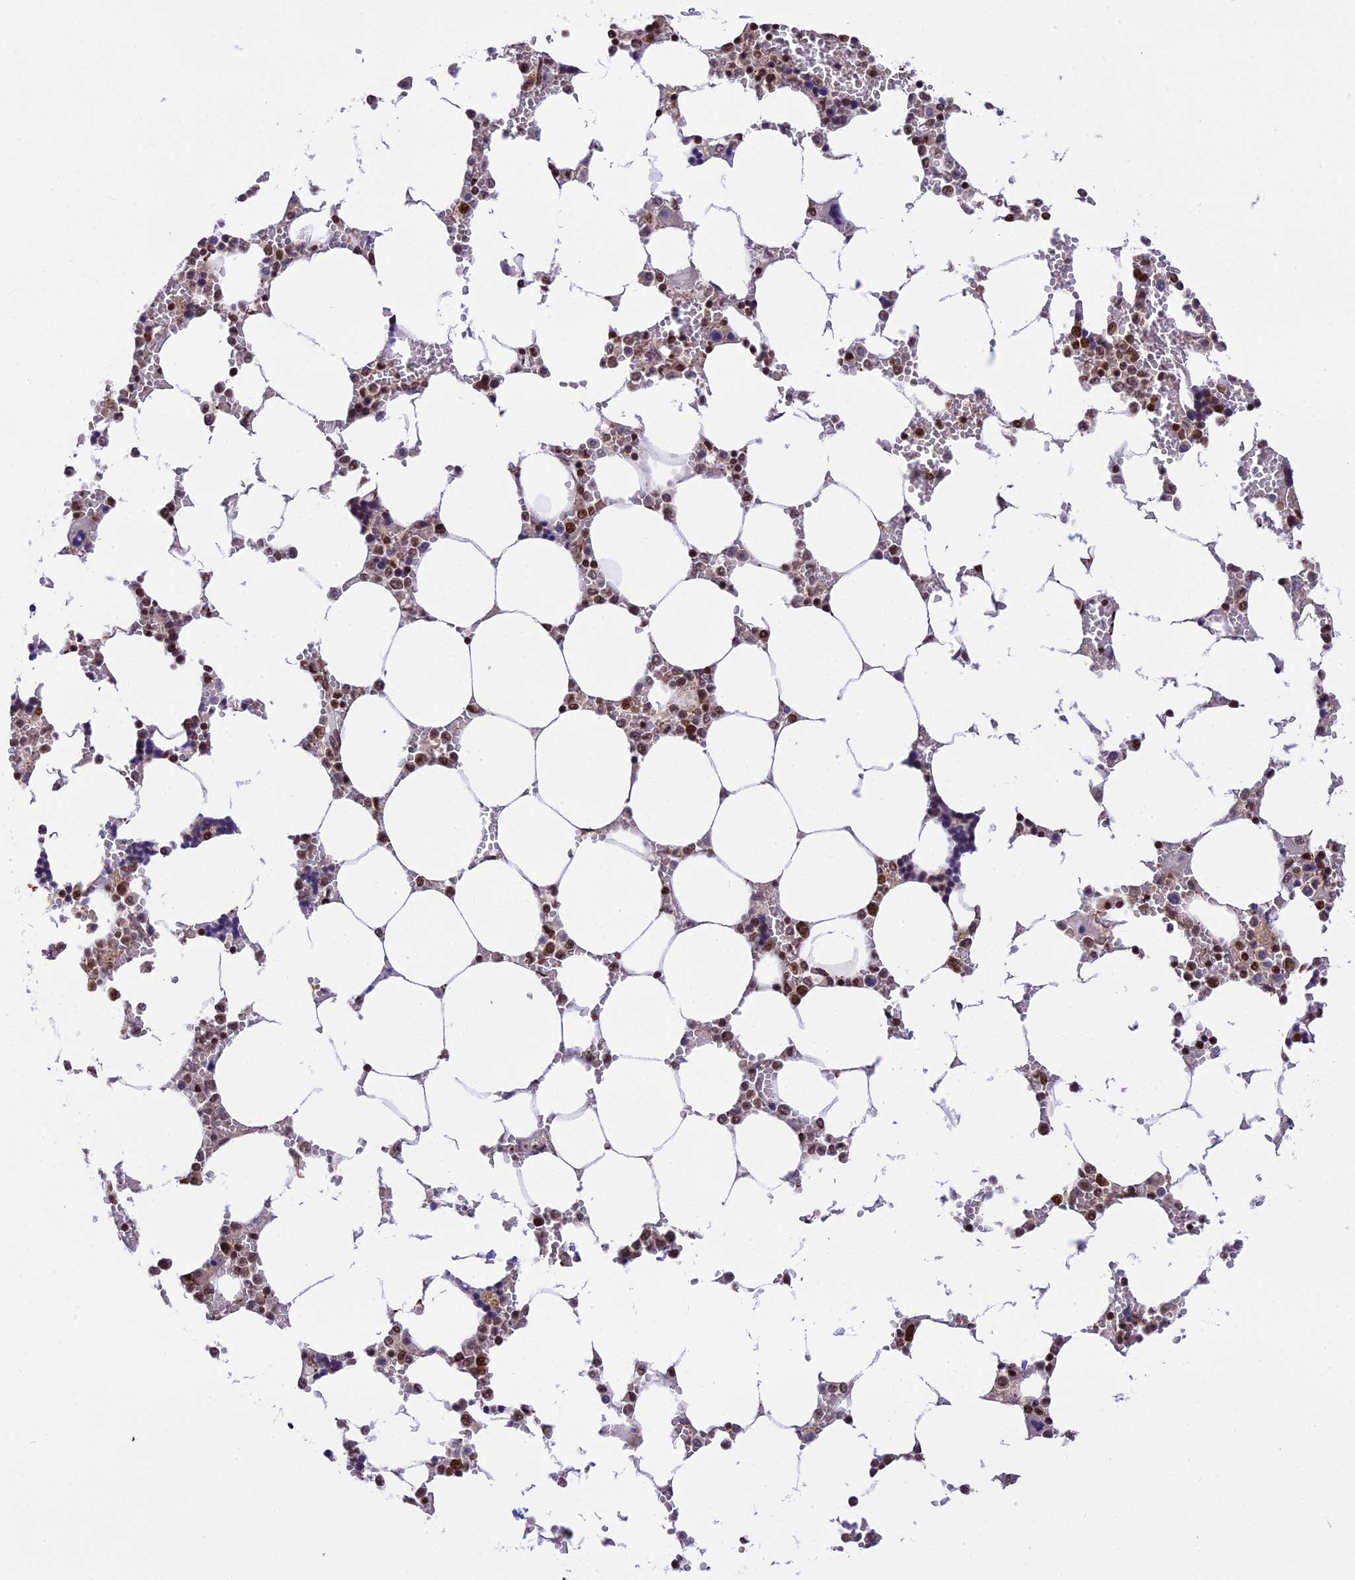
{"staining": {"intensity": "strong", "quantity": "25%-75%", "location": "nuclear"}, "tissue": "bone marrow", "cell_type": "Hematopoietic cells", "image_type": "normal", "snomed": [{"axis": "morphology", "description": "Normal tissue, NOS"}, {"axis": "topography", "description": "Bone marrow"}], "caption": "Hematopoietic cells show high levels of strong nuclear staining in approximately 25%-75% of cells in benign bone marrow.", "gene": "RAMACL", "patient": {"sex": "male", "age": 64}}